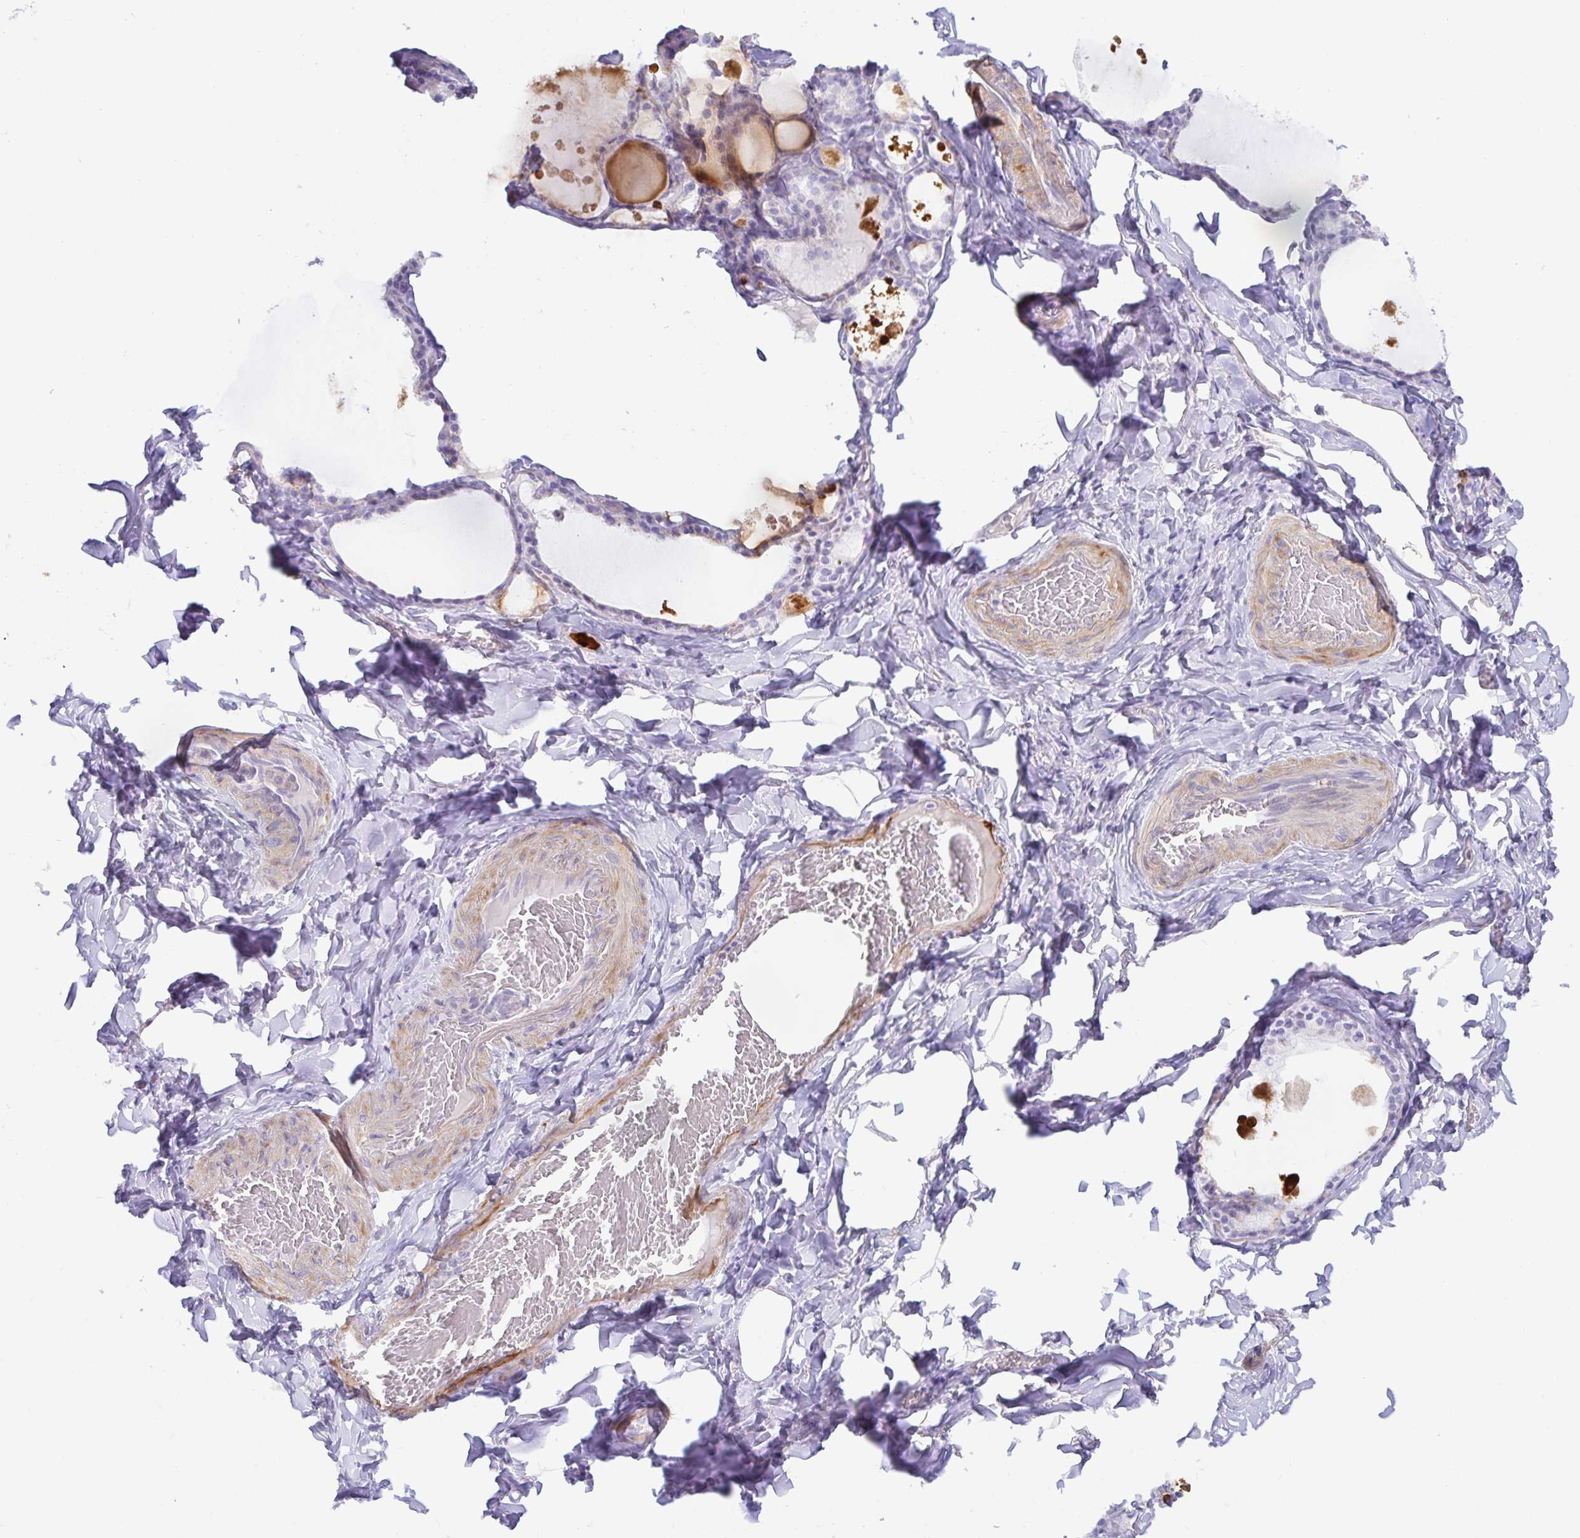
{"staining": {"intensity": "negative", "quantity": "none", "location": "none"}, "tissue": "thyroid gland", "cell_type": "Glandular cells", "image_type": "normal", "snomed": [{"axis": "morphology", "description": "Normal tissue, NOS"}, {"axis": "topography", "description": "Thyroid gland"}], "caption": "Immunohistochemistry of unremarkable thyroid gland displays no expression in glandular cells.", "gene": "SPAG4", "patient": {"sex": "male", "age": 56}}